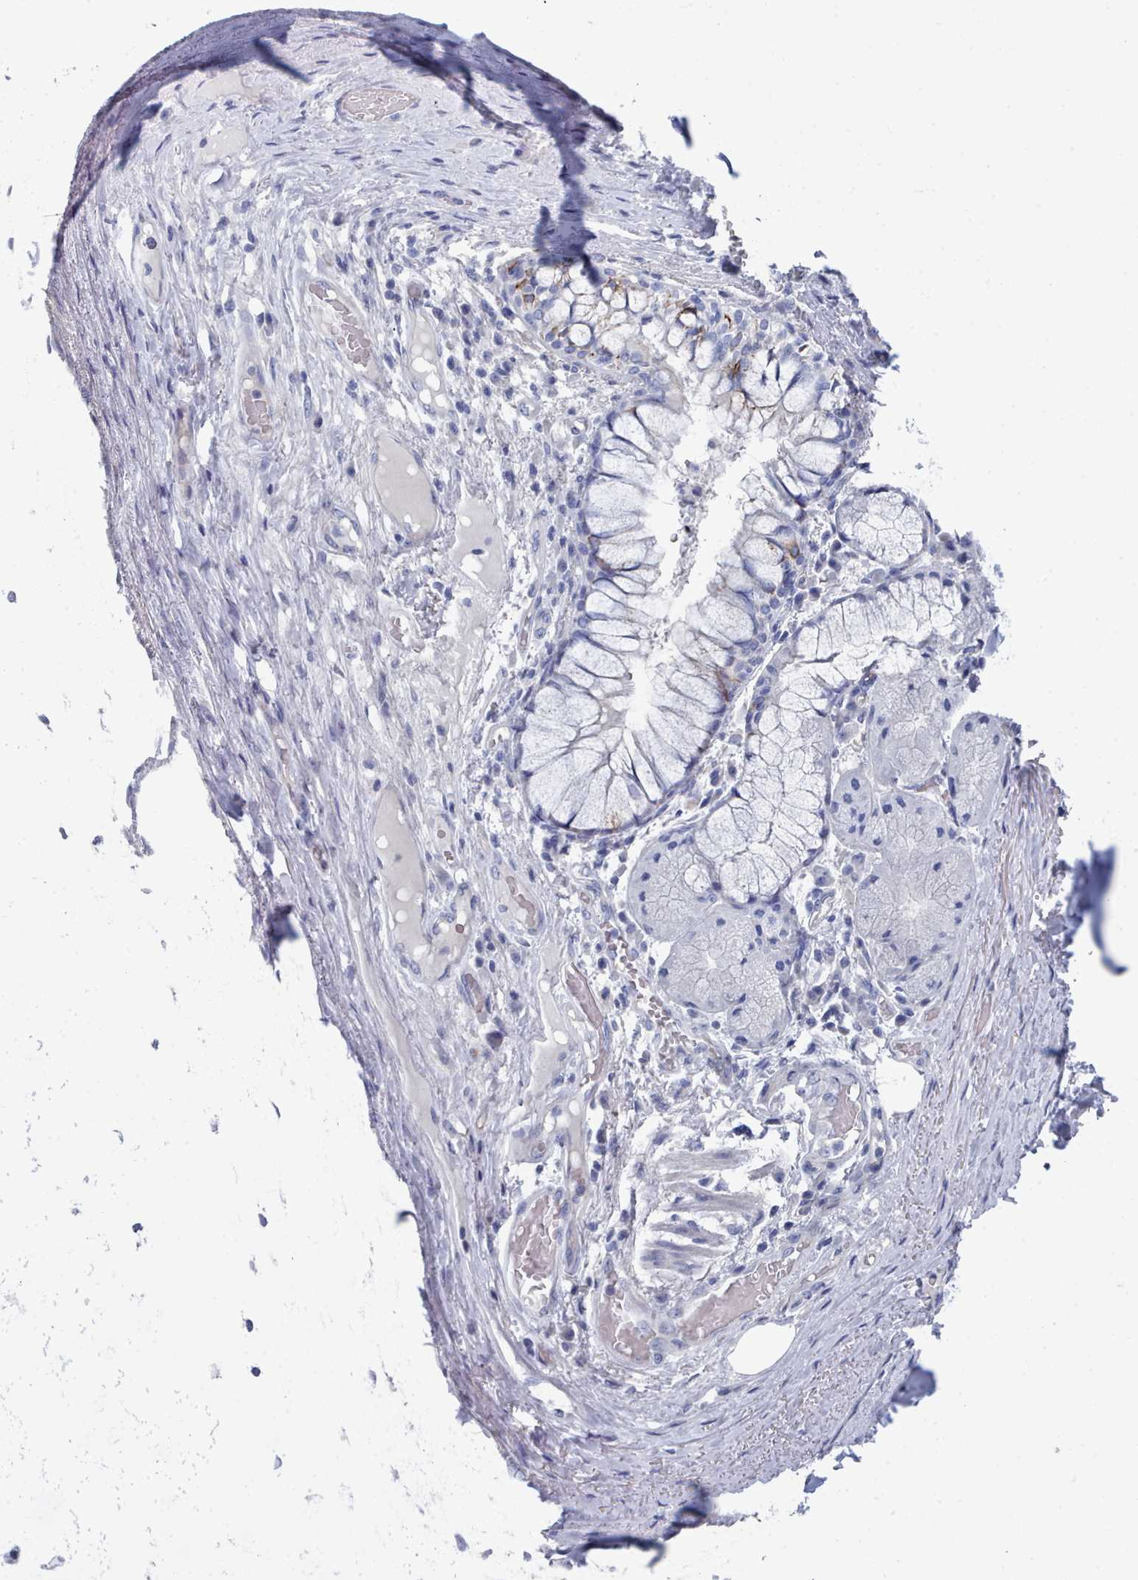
{"staining": {"intensity": "negative", "quantity": "none", "location": "none"}, "tissue": "soft tissue", "cell_type": "Fibroblasts", "image_type": "normal", "snomed": [{"axis": "morphology", "description": "Normal tissue, NOS"}, {"axis": "topography", "description": "Cartilage tissue"}, {"axis": "topography", "description": "Bronchus"}], "caption": "Soft tissue stained for a protein using immunohistochemistry (IHC) exhibits no positivity fibroblasts.", "gene": "ENSG00000285188", "patient": {"sex": "male", "age": 56}}